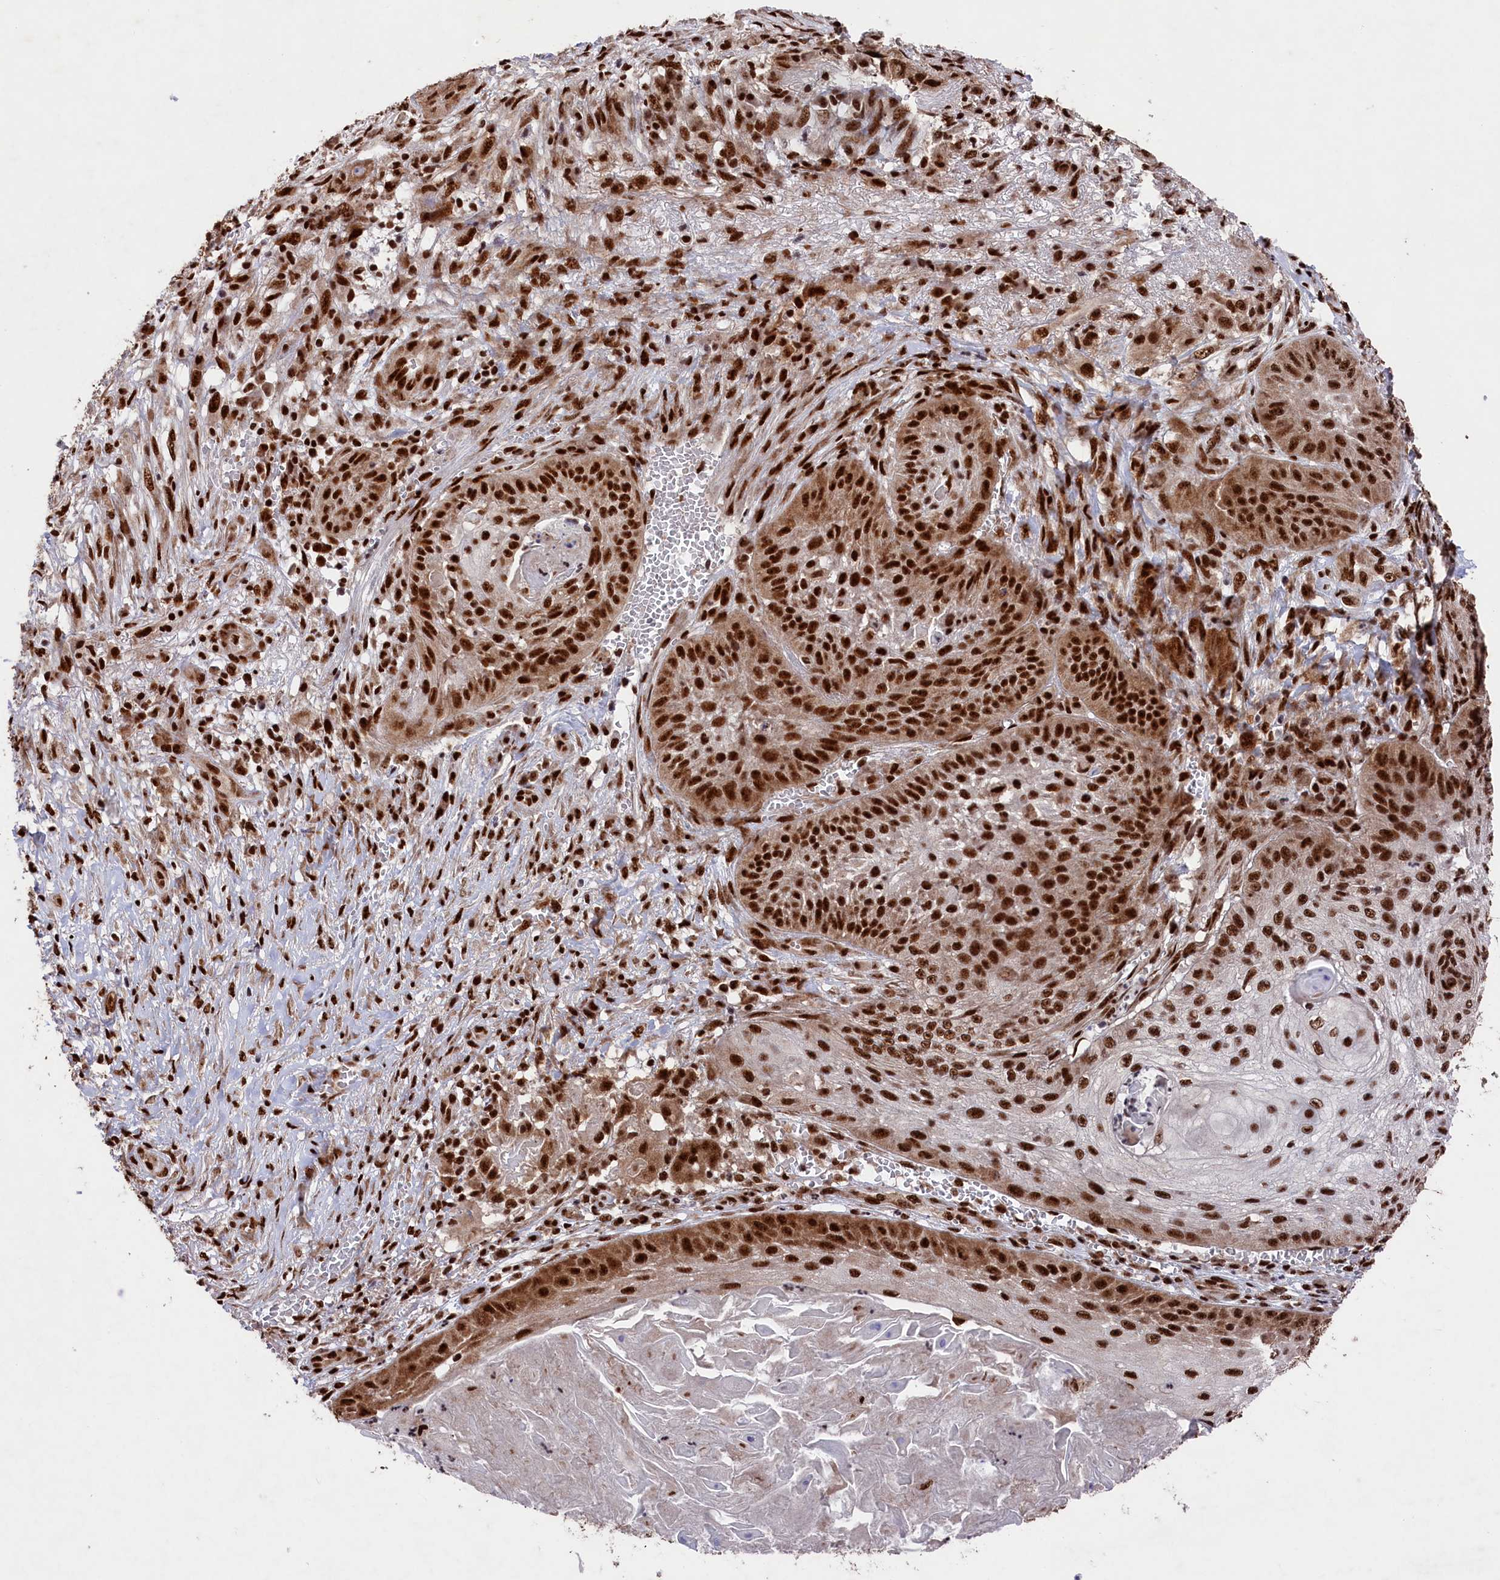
{"staining": {"intensity": "strong", "quantity": ">75%", "location": "nuclear"}, "tissue": "skin cancer", "cell_type": "Tumor cells", "image_type": "cancer", "snomed": [{"axis": "morphology", "description": "Squamous cell carcinoma, NOS"}, {"axis": "topography", "description": "Skin"}], "caption": "Squamous cell carcinoma (skin) tissue exhibits strong nuclear staining in approximately >75% of tumor cells", "gene": "PRPF31", "patient": {"sex": "male", "age": 70}}